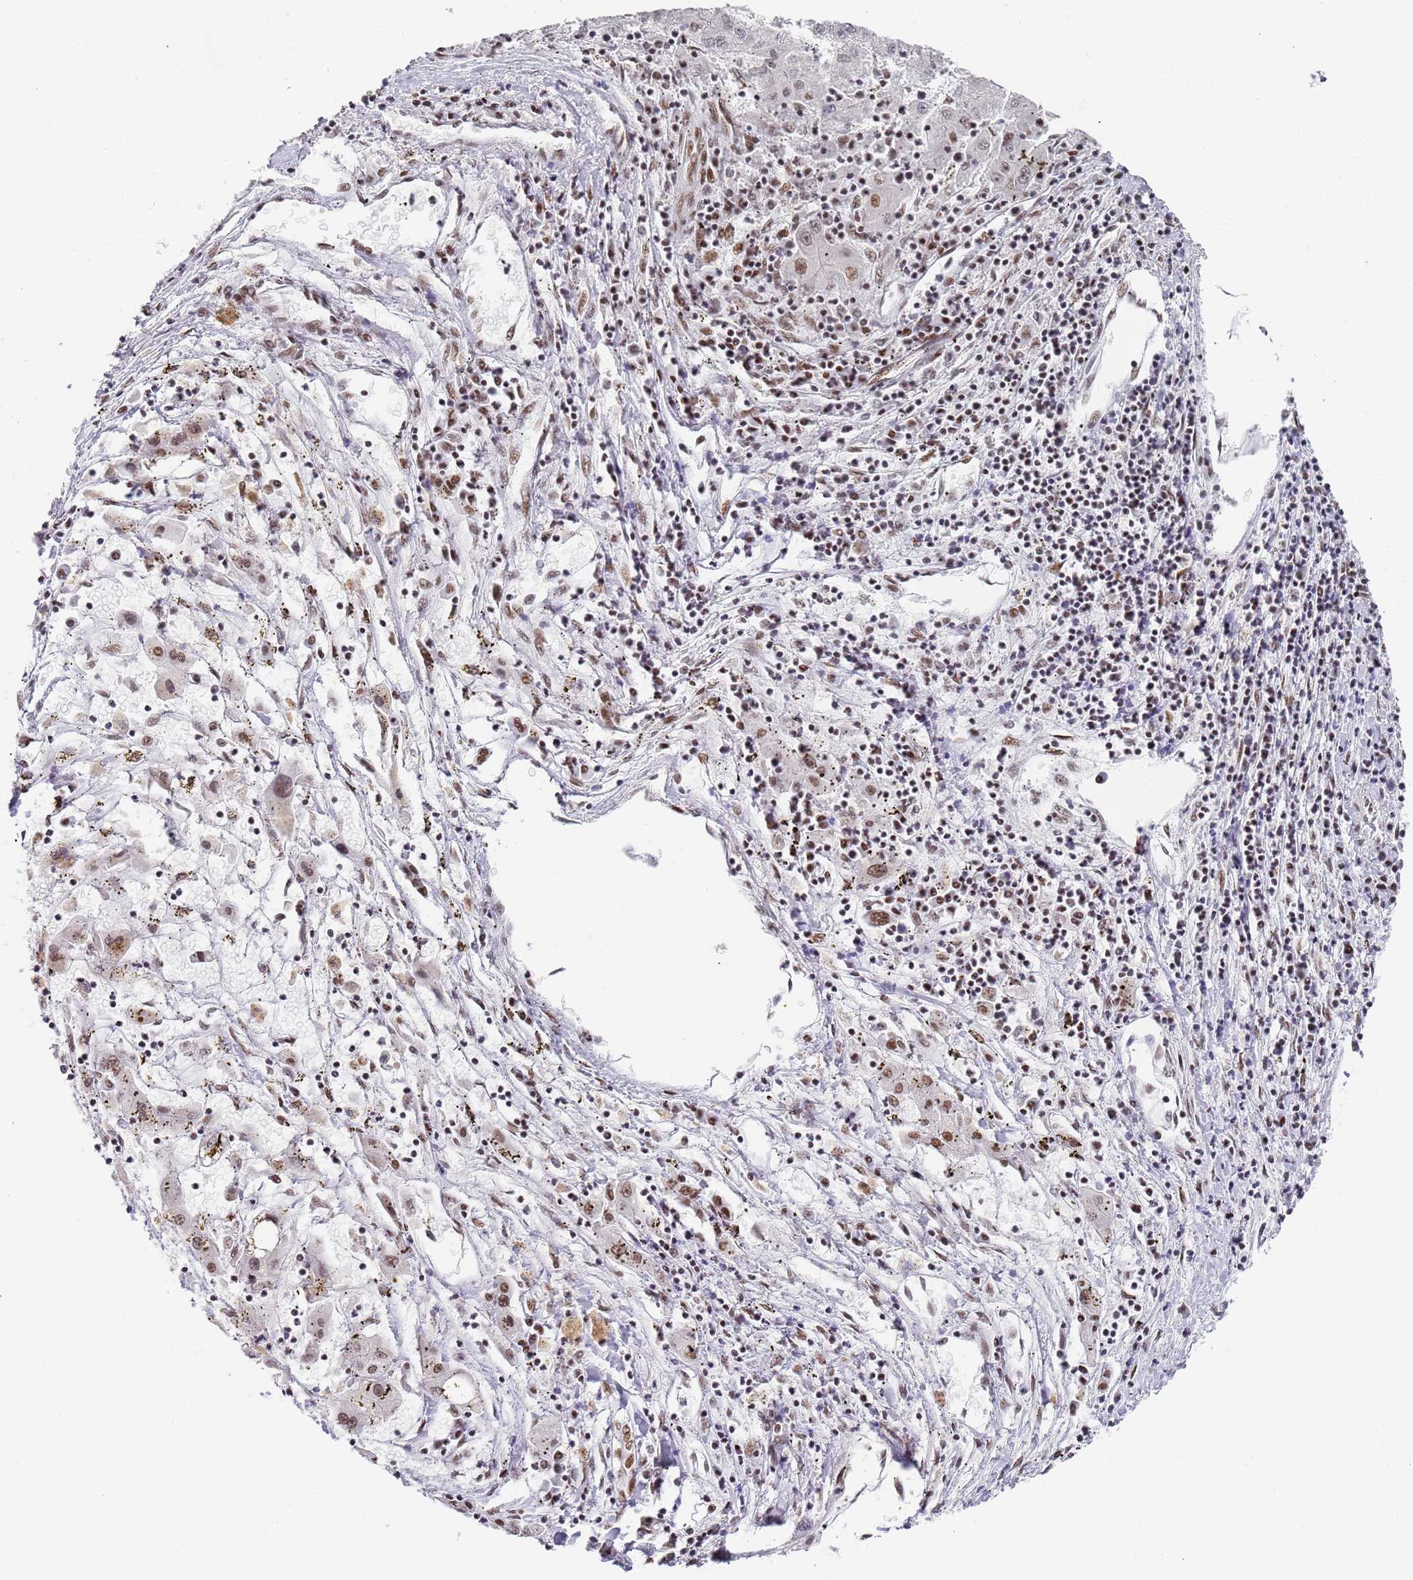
{"staining": {"intensity": "weak", "quantity": "25%-75%", "location": "nuclear"}, "tissue": "liver cancer", "cell_type": "Tumor cells", "image_type": "cancer", "snomed": [{"axis": "morphology", "description": "Carcinoma, Hepatocellular, NOS"}, {"axis": "topography", "description": "Liver"}], "caption": "An immunohistochemistry (IHC) image of tumor tissue is shown. Protein staining in brown highlights weak nuclear positivity in liver cancer within tumor cells.", "gene": "AKAP8L", "patient": {"sex": "male", "age": 72}}